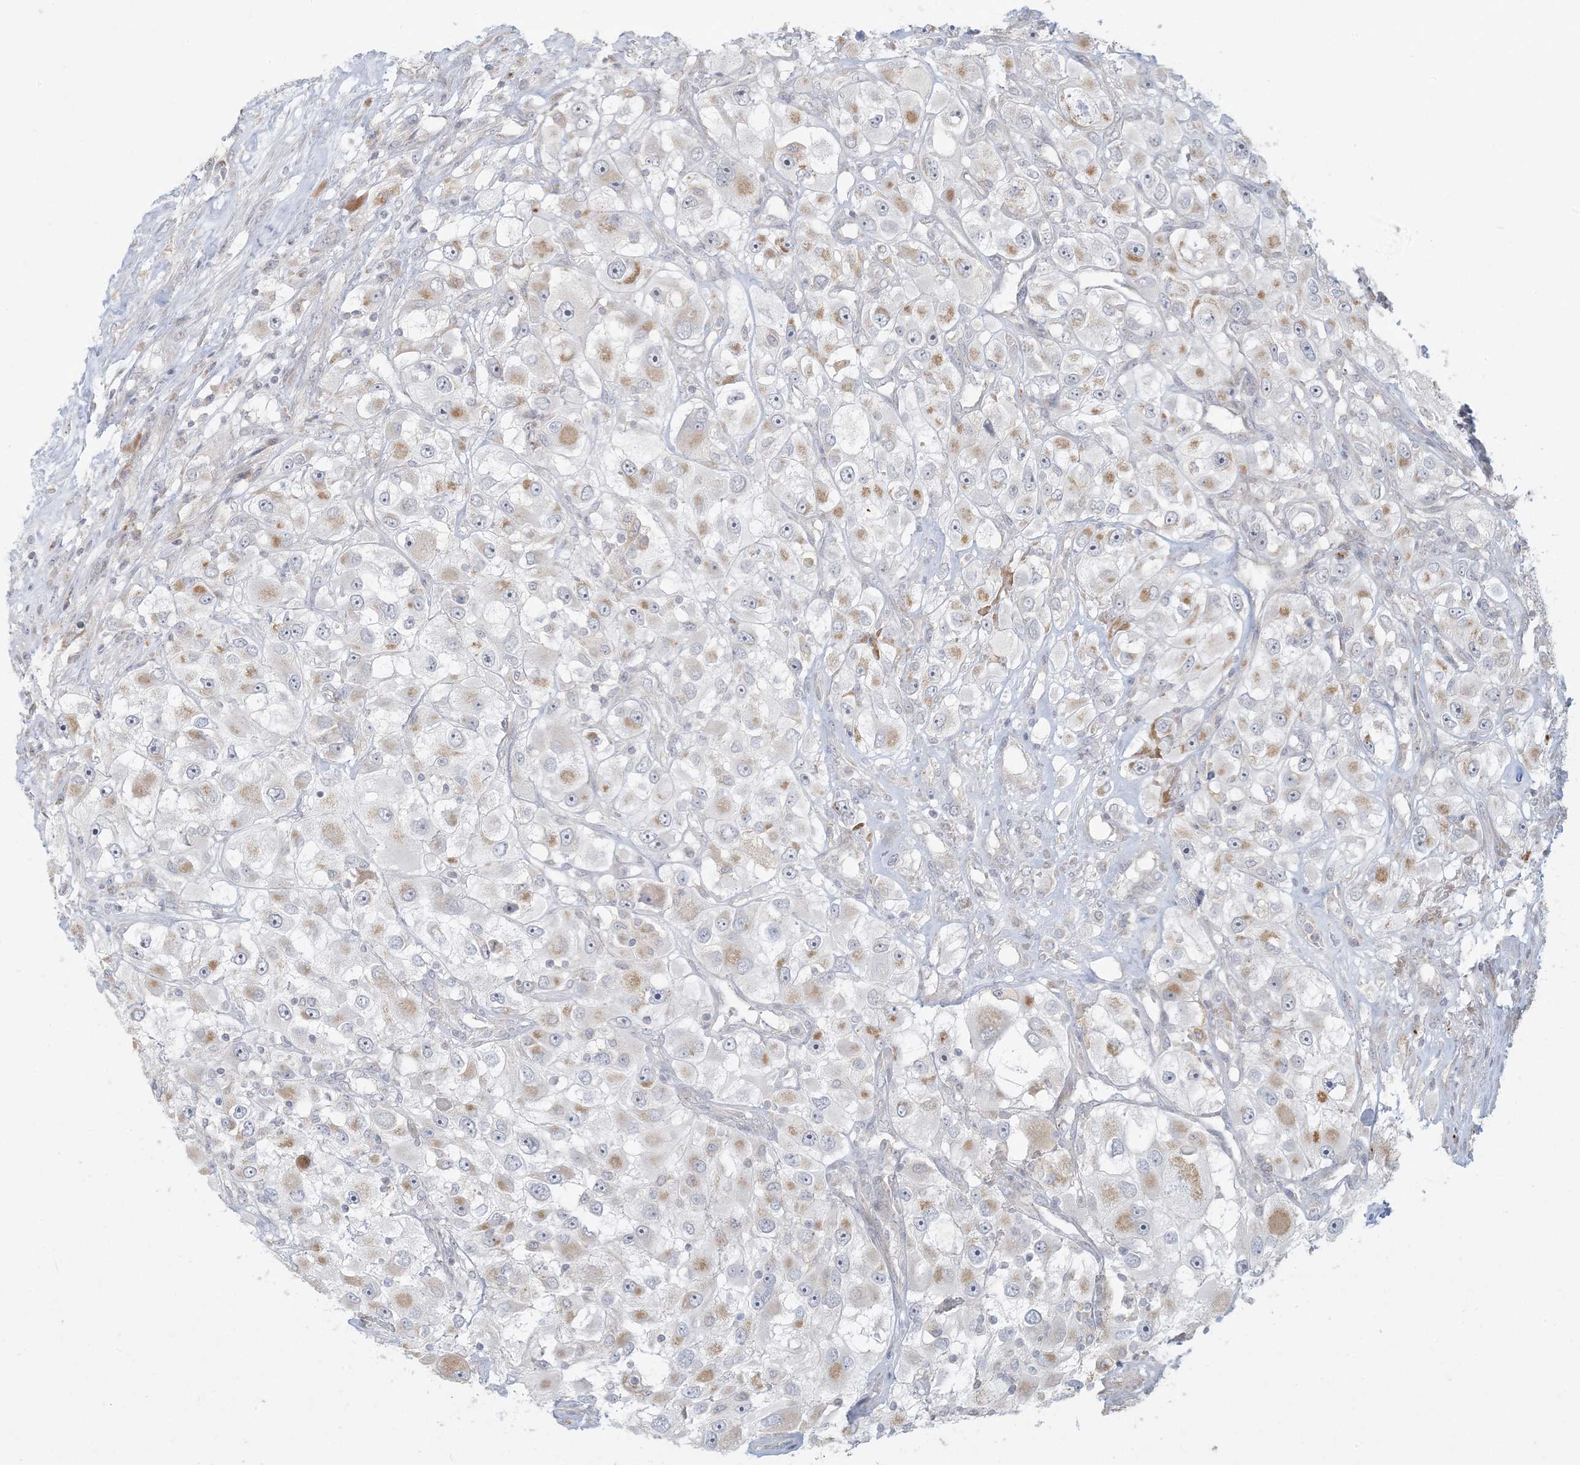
{"staining": {"intensity": "weak", "quantity": "25%-75%", "location": "cytoplasmic/membranous"}, "tissue": "renal cancer", "cell_type": "Tumor cells", "image_type": "cancer", "snomed": [{"axis": "morphology", "description": "Adenocarcinoma, NOS"}, {"axis": "topography", "description": "Kidney"}], "caption": "Weak cytoplasmic/membranous protein positivity is appreciated in approximately 25%-75% of tumor cells in renal cancer (adenocarcinoma).", "gene": "MCAT", "patient": {"sex": "female", "age": 52}}